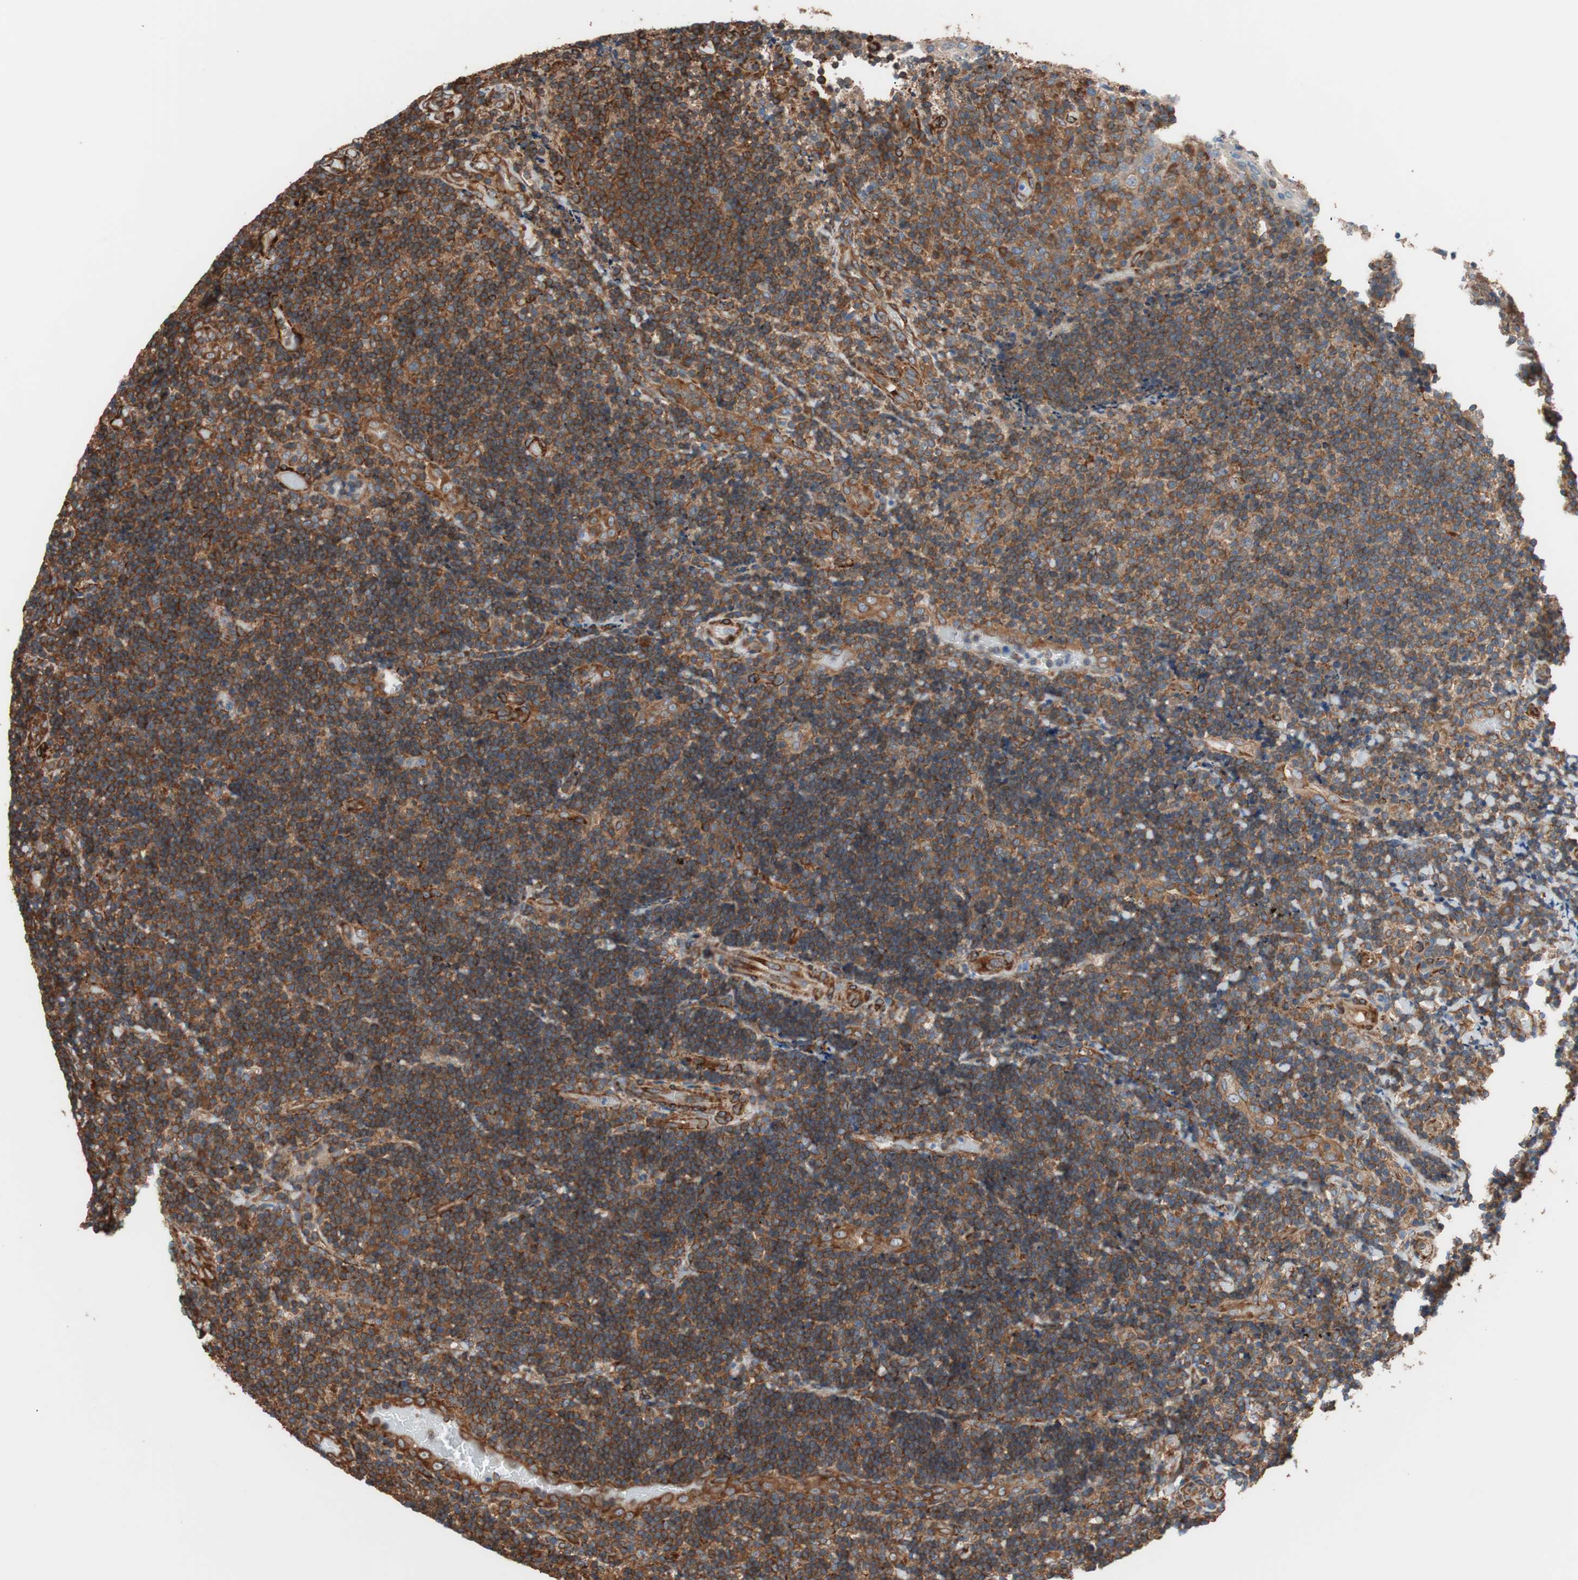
{"staining": {"intensity": "strong", "quantity": ">75%", "location": "cytoplasmic/membranous"}, "tissue": "lymphoma", "cell_type": "Tumor cells", "image_type": "cancer", "snomed": [{"axis": "morphology", "description": "Malignant lymphoma, non-Hodgkin's type, High grade"}, {"axis": "topography", "description": "Tonsil"}], "caption": "High-power microscopy captured an immunohistochemistry (IHC) histopathology image of high-grade malignant lymphoma, non-Hodgkin's type, revealing strong cytoplasmic/membranous positivity in approximately >75% of tumor cells.", "gene": "GPSM2", "patient": {"sex": "female", "age": 36}}